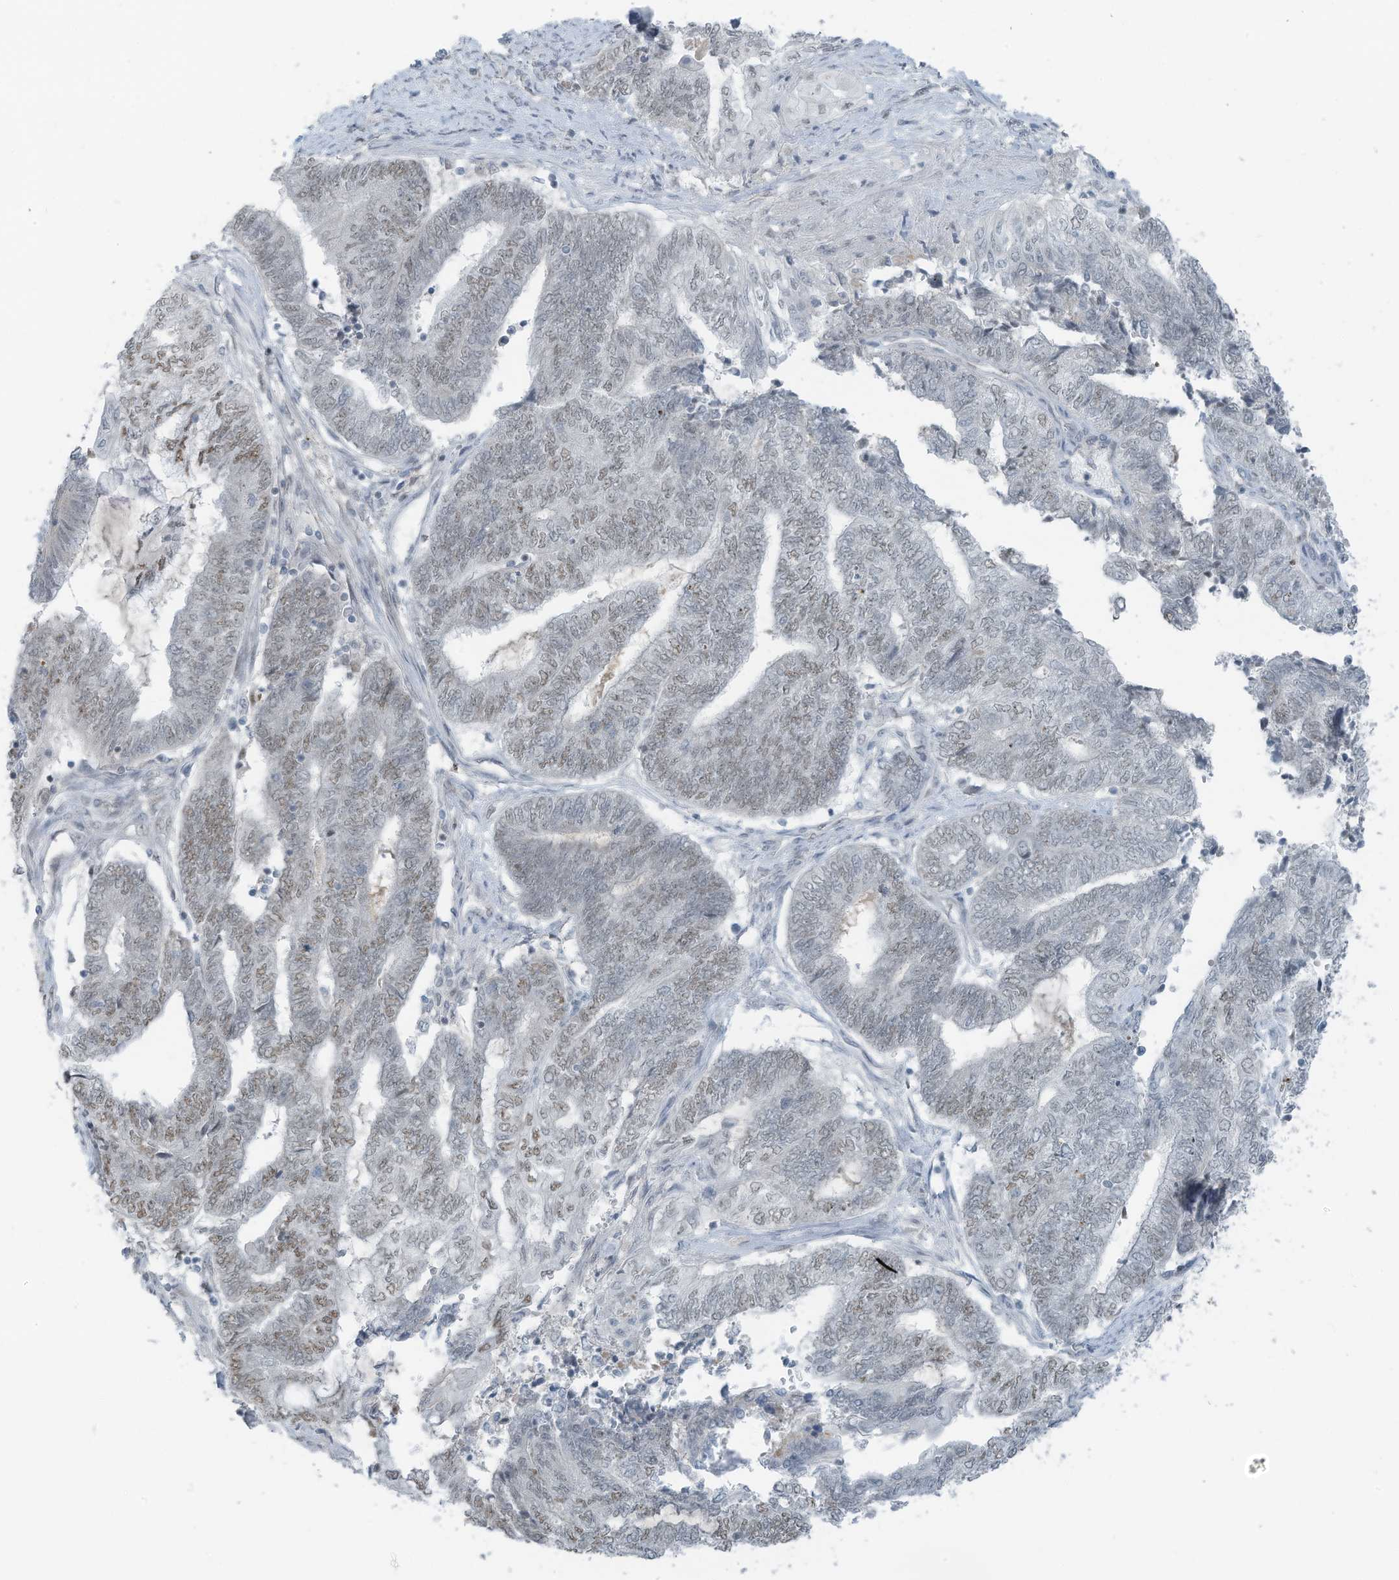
{"staining": {"intensity": "weak", "quantity": "<25%", "location": "nuclear"}, "tissue": "endometrial cancer", "cell_type": "Tumor cells", "image_type": "cancer", "snomed": [{"axis": "morphology", "description": "Adenocarcinoma, NOS"}, {"axis": "topography", "description": "Uterus"}, {"axis": "topography", "description": "Endometrium"}], "caption": "Tumor cells are negative for protein expression in human adenocarcinoma (endometrial). (Brightfield microscopy of DAB (3,3'-diaminobenzidine) immunohistochemistry at high magnification).", "gene": "WRNIP1", "patient": {"sex": "female", "age": 70}}